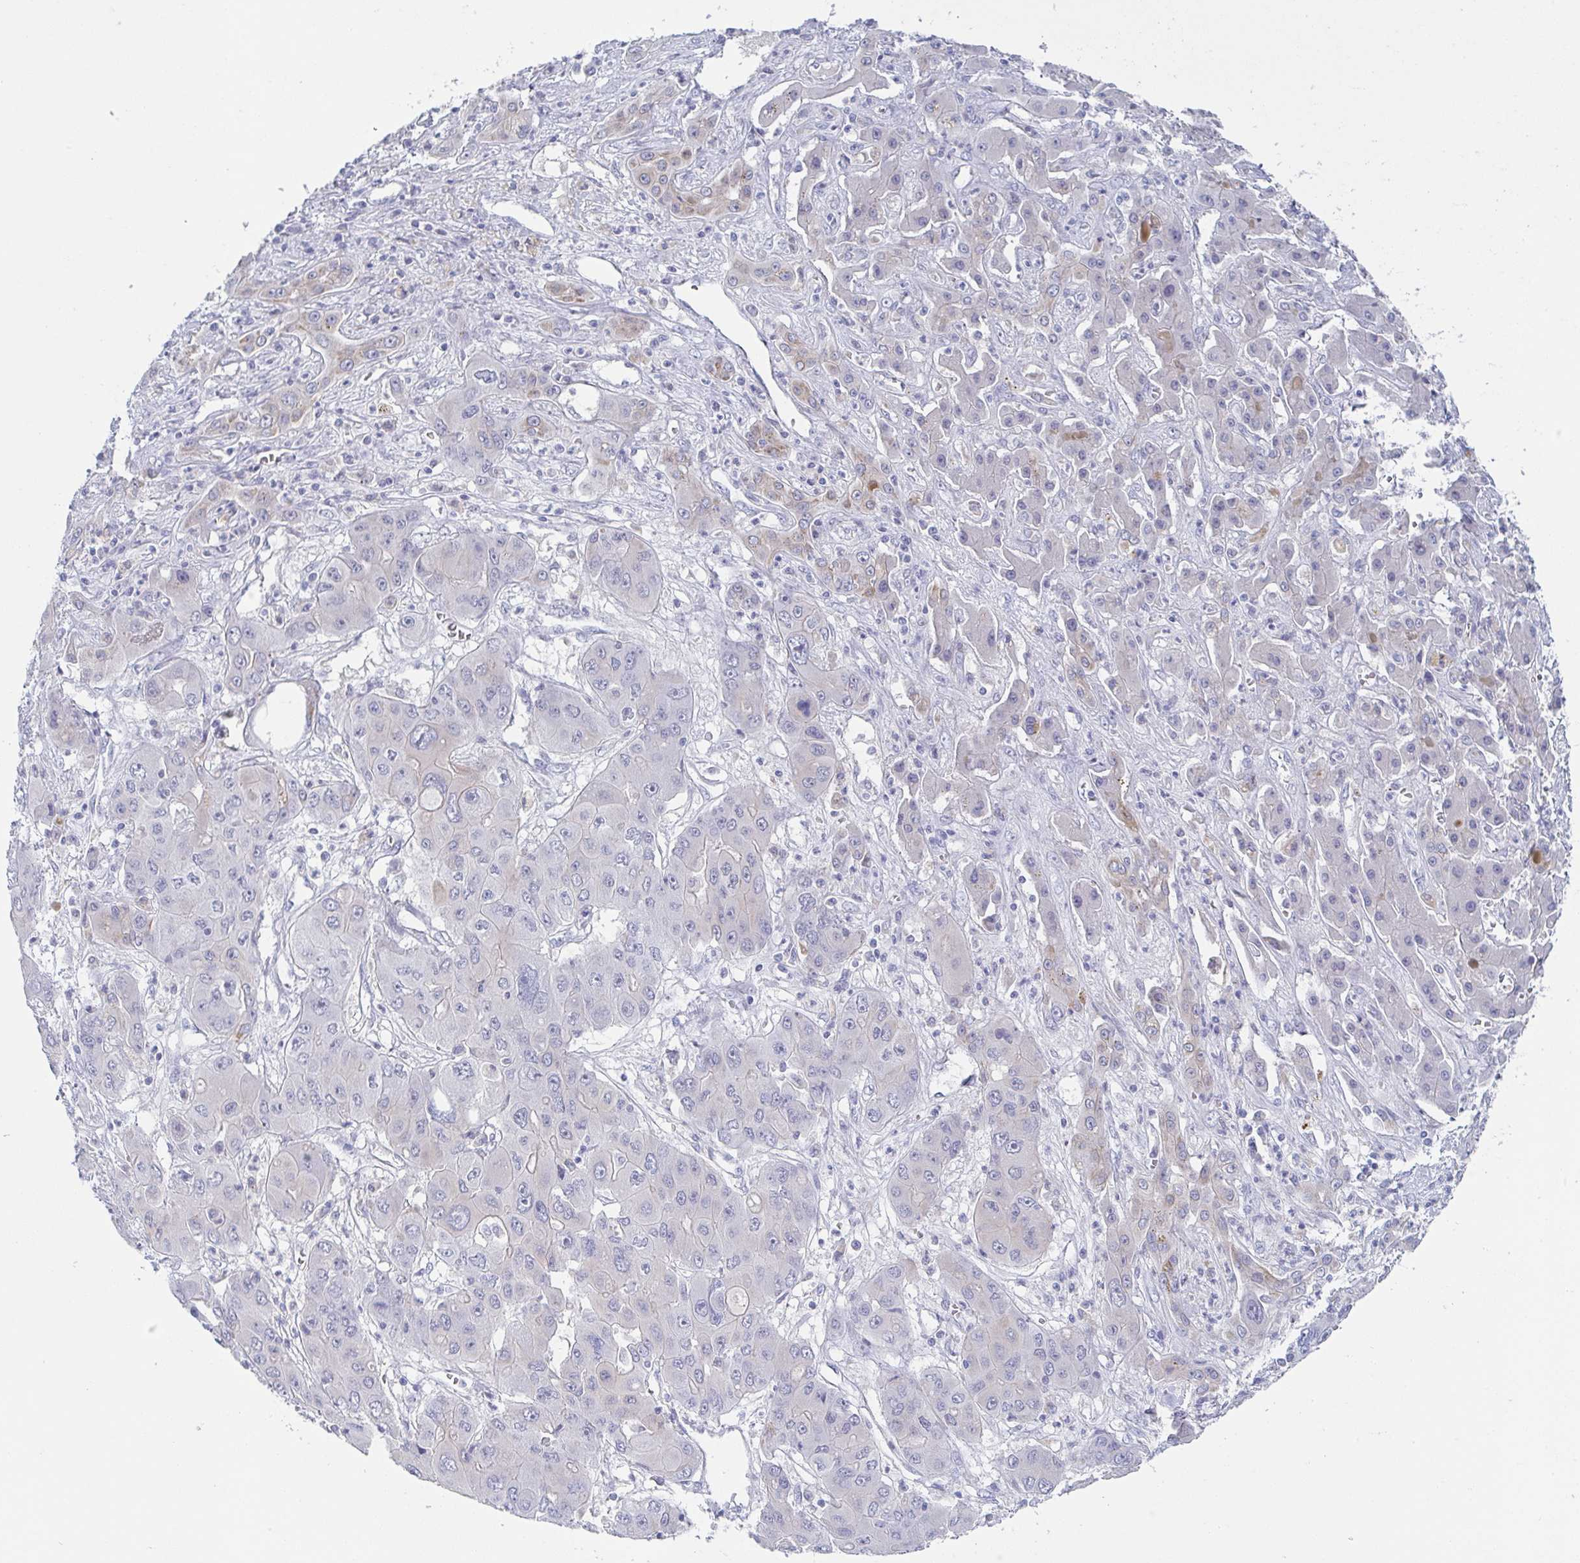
{"staining": {"intensity": "negative", "quantity": "none", "location": "none"}, "tissue": "liver cancer", "cell_type": "Tumor cells", "image_type": "cancer", "snomed": [{"axis": "morphology", "description": "Cholangiocarcinoma"}, {"axis": "topography", "description": "Liver"}], "caption": "This is an immunohistochemistry histopathology image of human liver cholangiocarcinoma. There is no positivity in tumor cells.", "gene": "RHOV", "patient": {"sex": "male", "age": 67}}